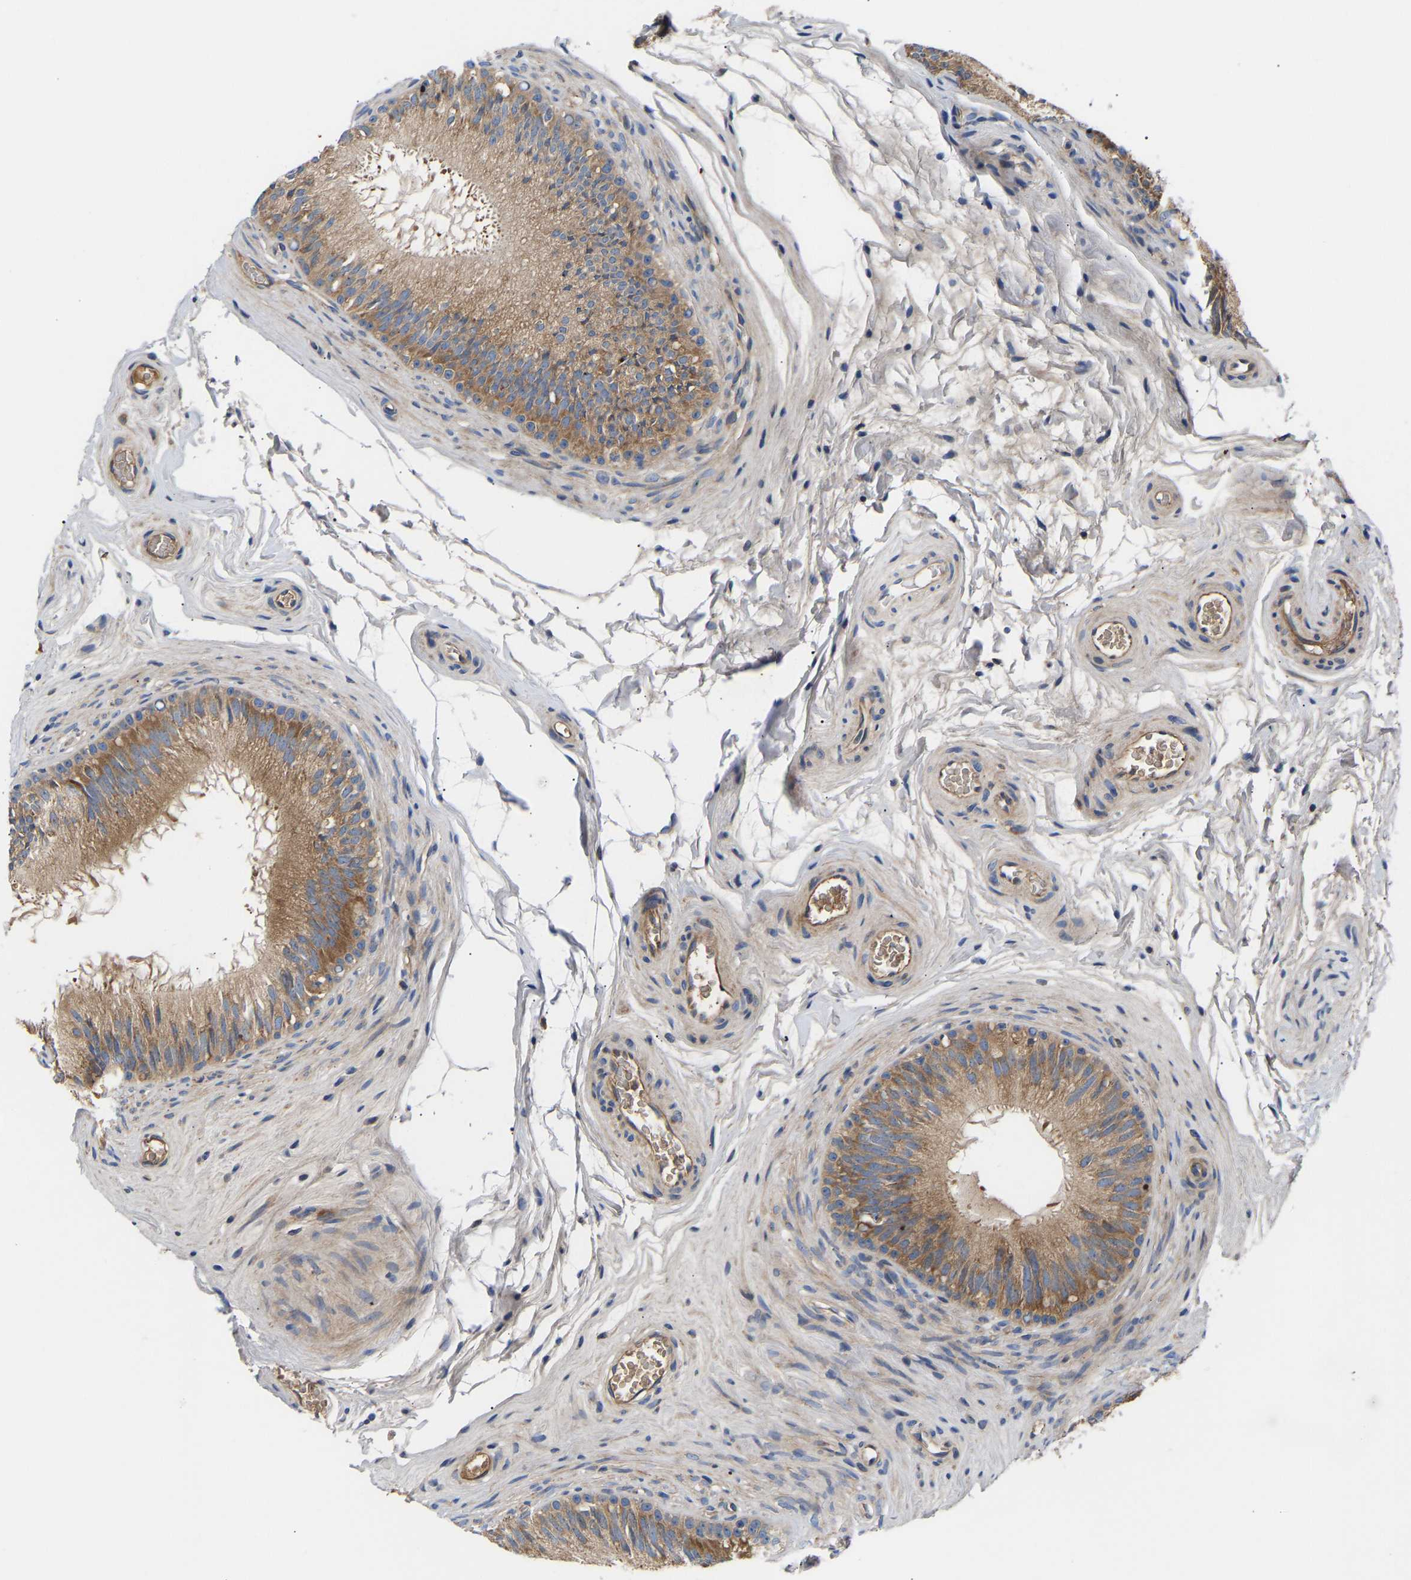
{"staining": {"intensity": "moderate", "quantity": ">75%", "location": "cytoplasmic/membranous"}, "tissue": "epididymis", "cell_type": "Glandular cells", "image_type": "normal", "snomed": [{"axis": "morphology", "description": "Normal tissue, NOS"}, {"axis": "topography", "description": "Testis"}, {"axis": "topography", "description": "Epididymis"}], "caption": "Immunohistochemistry micrograph of normal epididymis stained for a protein (brown), which demonstrates medium levels of moderate cytoplasmic/membranous staining in about >75% of glandular cells.", "gene": "AIMP2", "patient": {"sex": "male", "age": 36}}